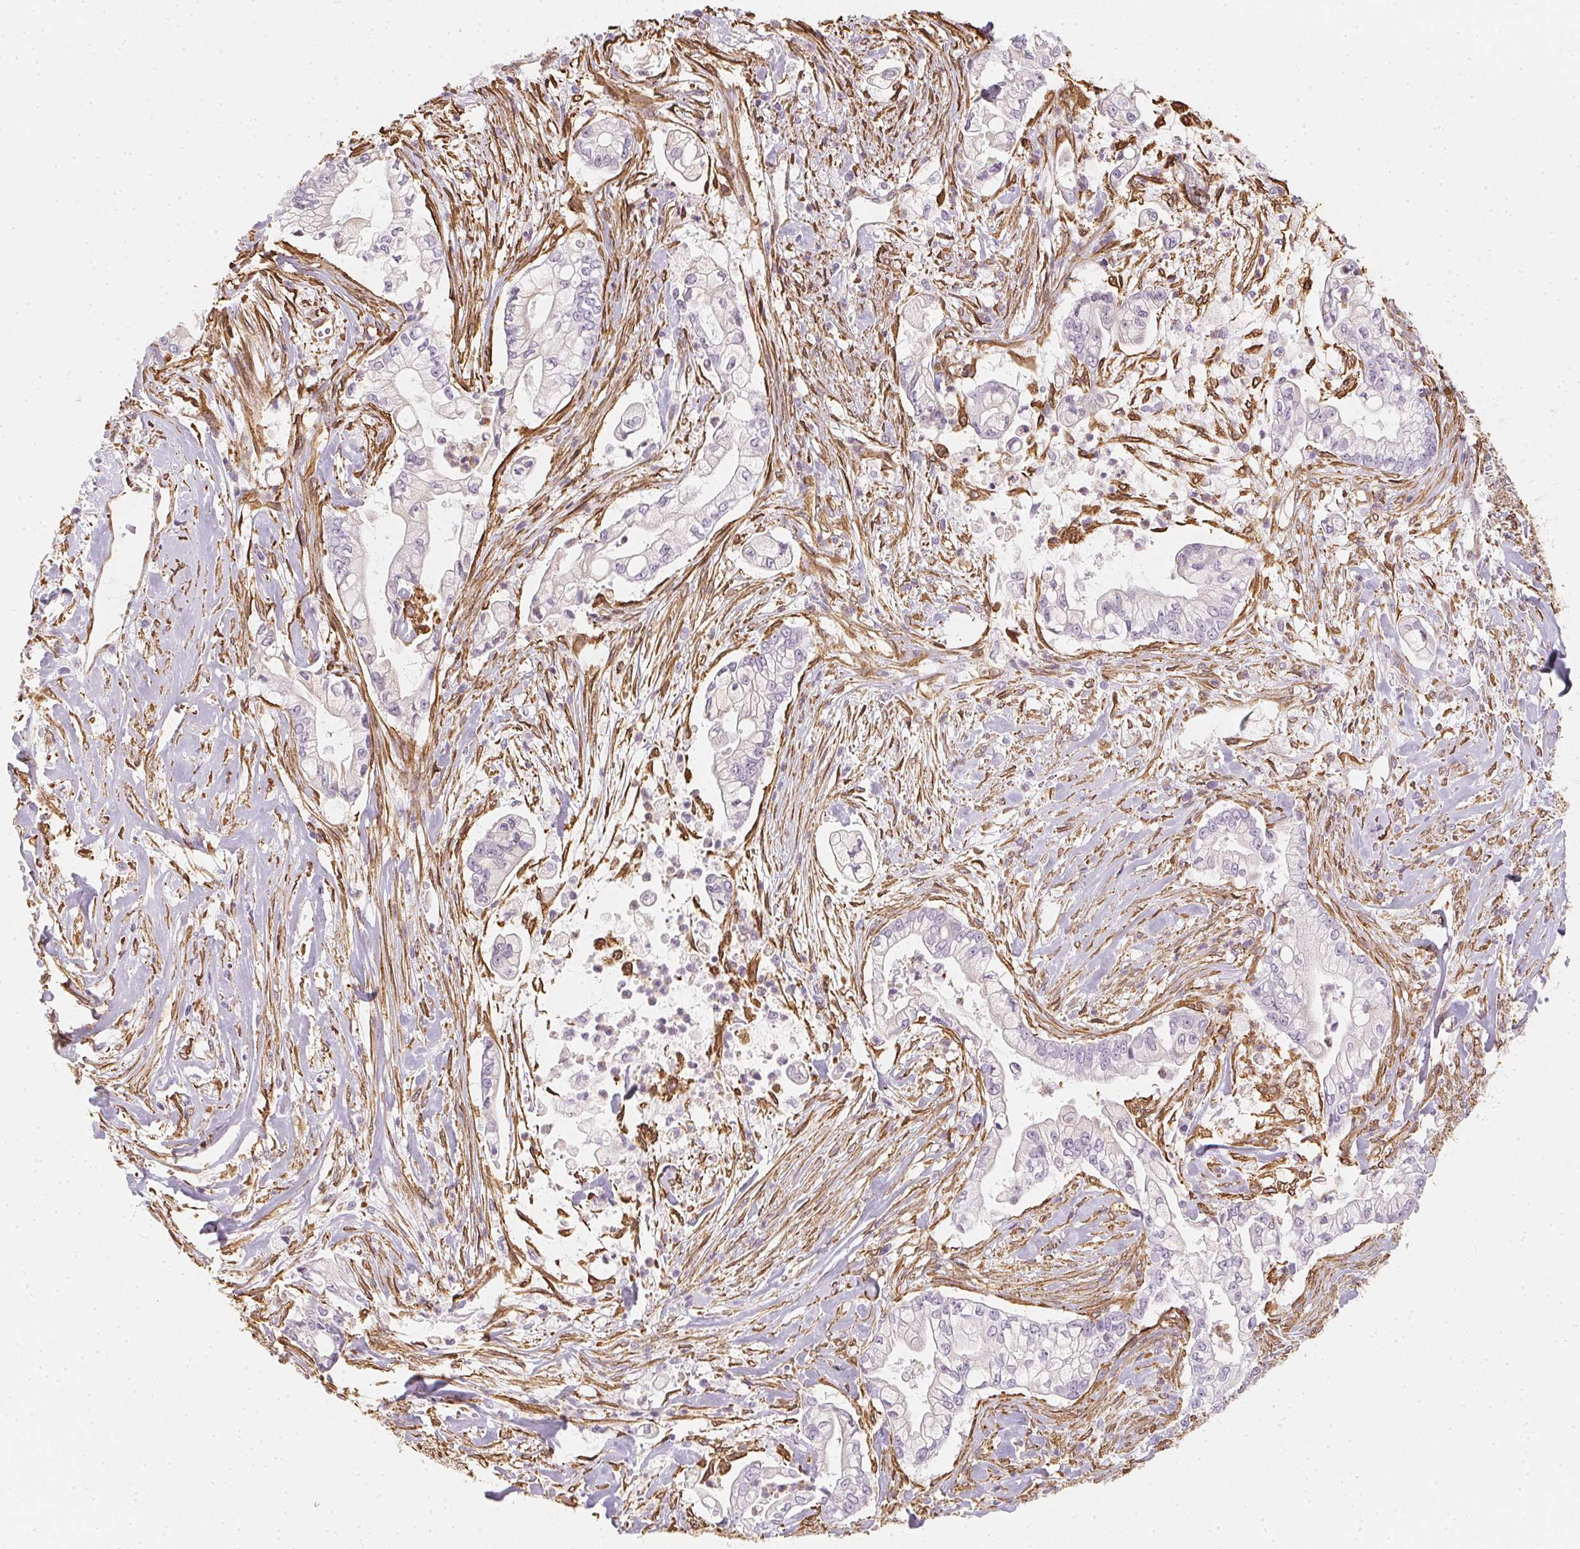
{"staining": {"intensity": "negative", "quantity": "none", "location": "none"}, "tissue": "pancreatic cancer", "cell_type": "Tumor cells", "image_type": "cancer", "snomed": [{"axis": "morphology", "description": "Adenocarcinoma, NOS"}, {"axis": "topography", "description": "Pancreas"}], "caption": "The image shows no staining of tumor cells in pancreatic cancer. (Stains: DAB (3,3'-diaminobenzidine) immunohistochemistry (IHC) with hematoxylin counter stain, Microscopy: brightfield microscopy at high magnification).", "gene": "RSBN1", "patient": {"sex": "female", "age": 69}}